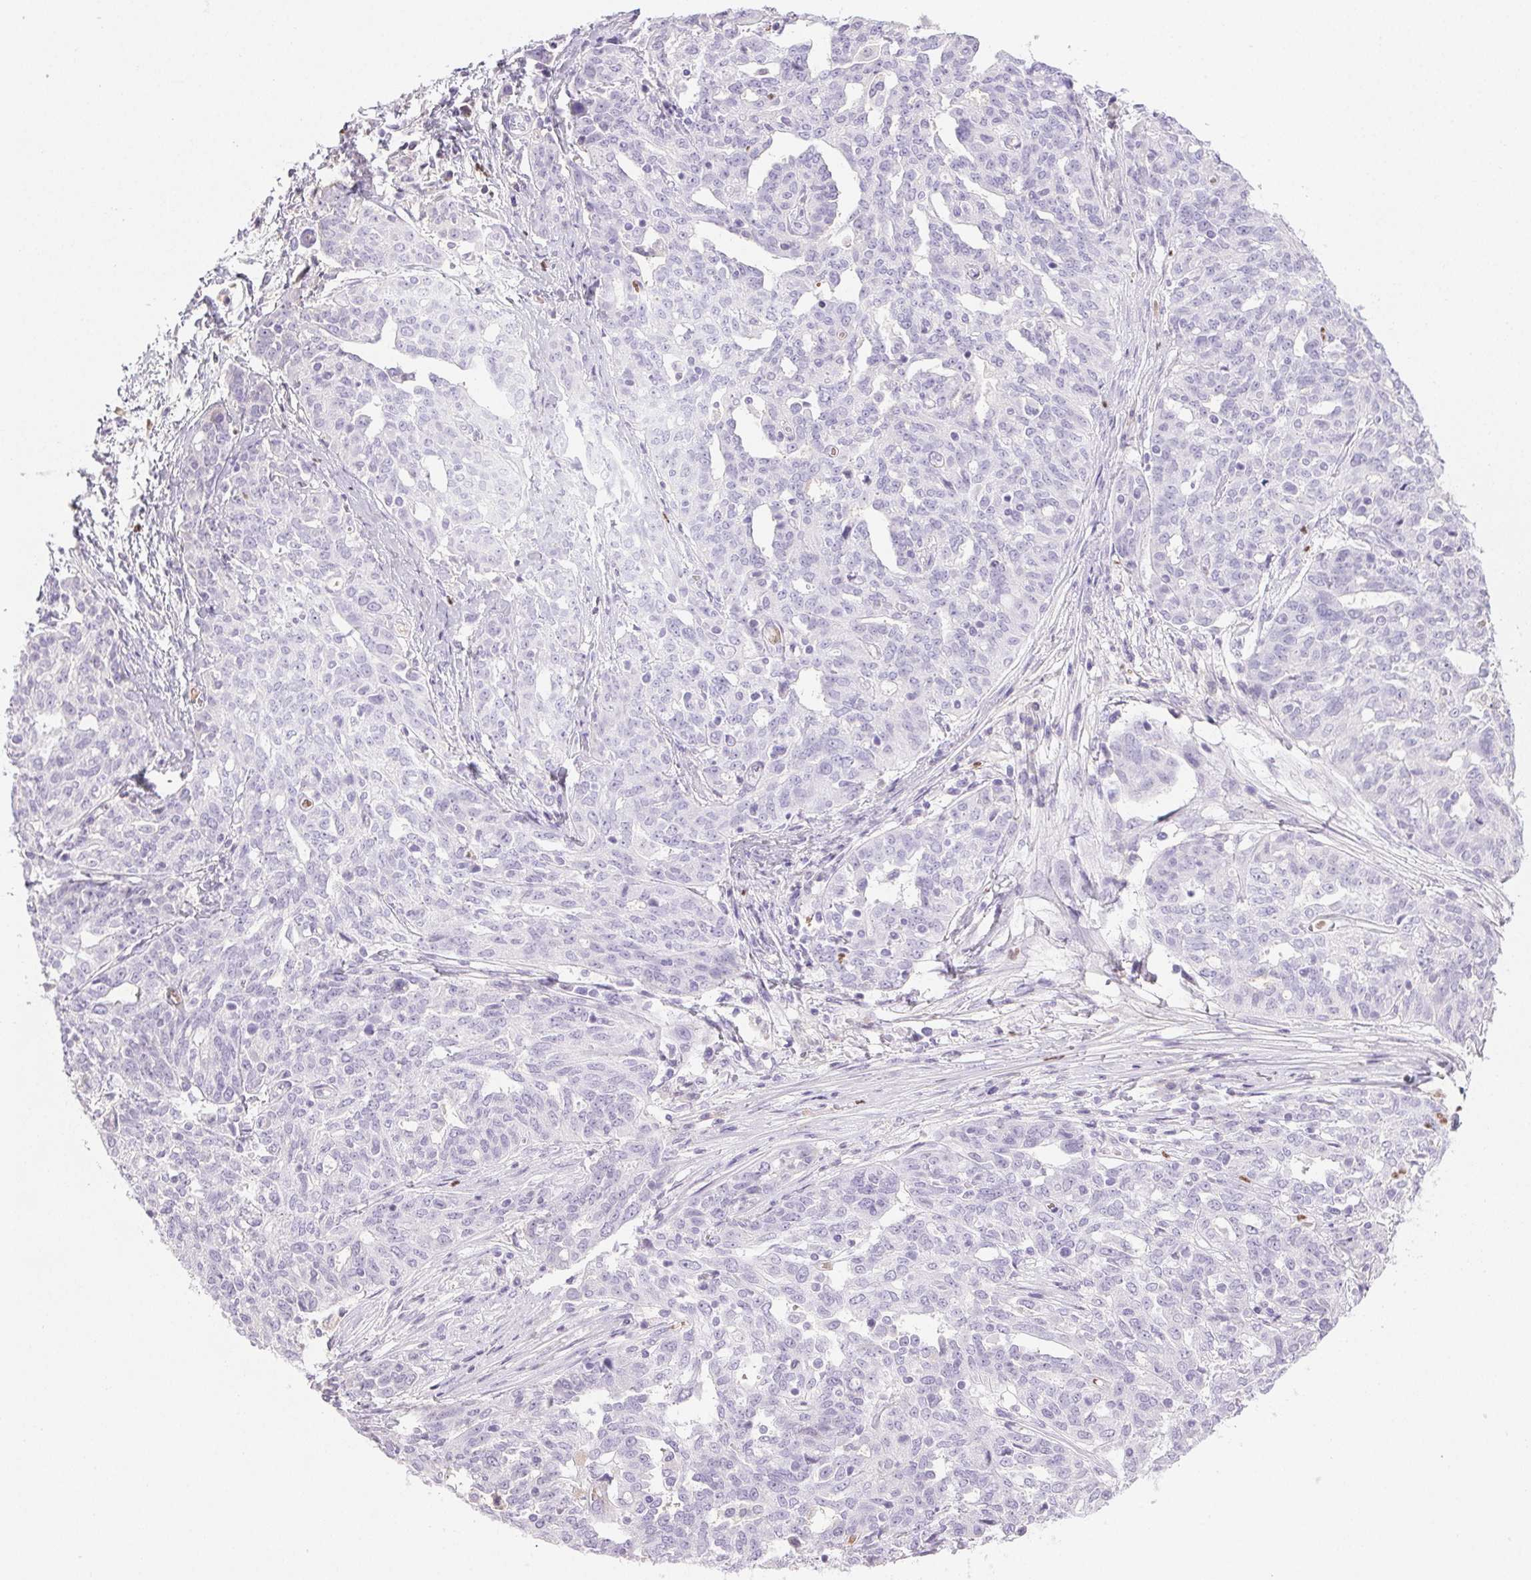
{"staining": {"intensity": "negative", "quantity": "none", "location": "none"}, "tissue": "ovarian cancer", "cell_type": "Tumor cells", "image_type": "cancer", "snomed": [{"axis": "morphology", "description": "Cystadenocarcinoma, serous, NOS"}, {"axis": "topography", "description": "Ovary"}], "caption": "Tumor cells are negative for protein expression in human serous cystadenocarcinoma (ovarian).", "gene": "PADI4", "patient": {"sex": "female", "age": 67}}